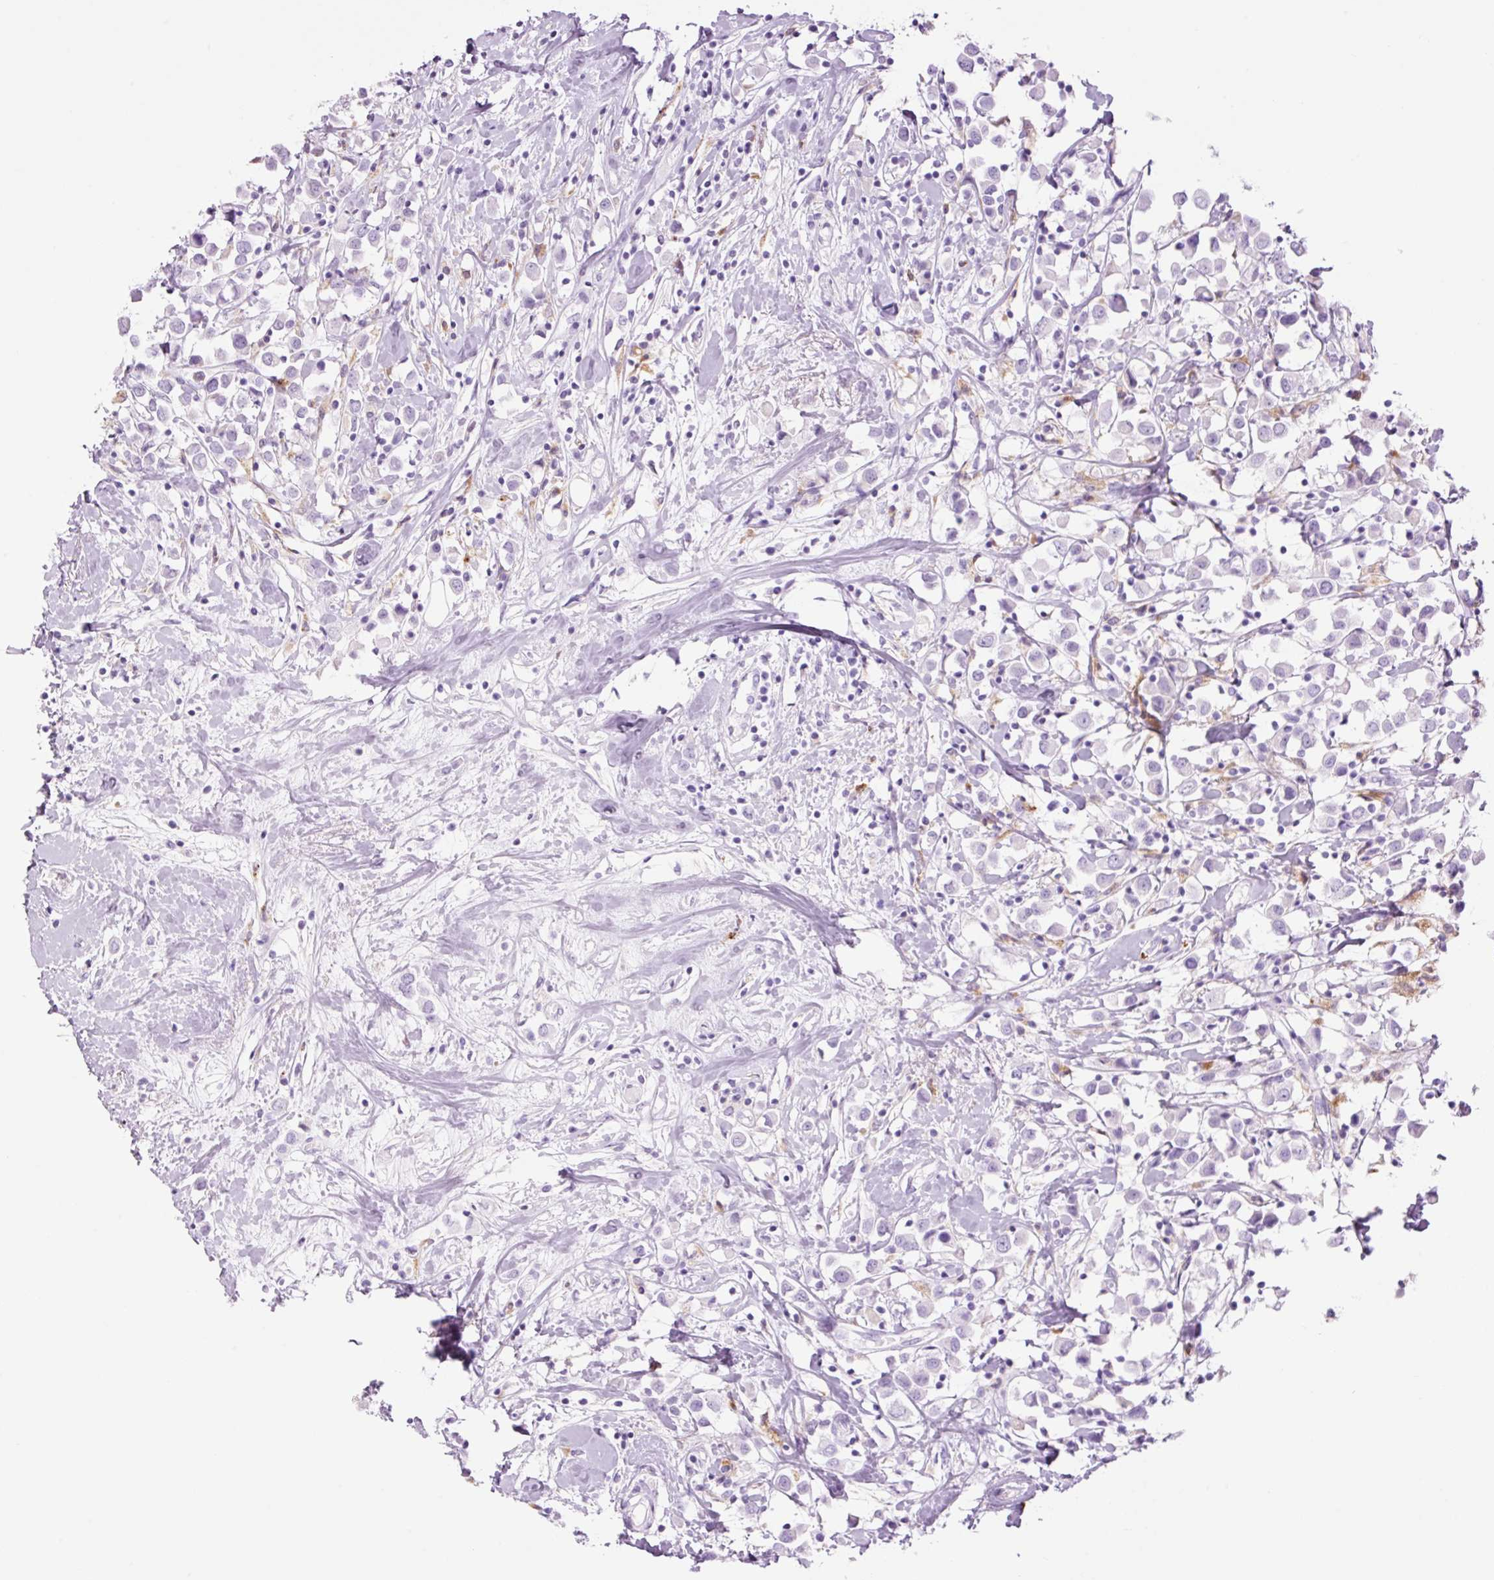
{"staining": {"intensity": "negative", "quantity": "none", "location": "none"}, "tissue": "breast cancer", "cell_type": "Tumor cells", "image_type": "cancer", "snomed": [{"axis": "morphology", "description": "Duct carcinoma"}, {"axis": "topography", "description": "Breast"}], "caption": "Image shows no significant protein staining in tumor cells of breast infiltrating ductal carcinoma.", "gene": "LYZ", "patient": {"sex": "female", "age": 61}}